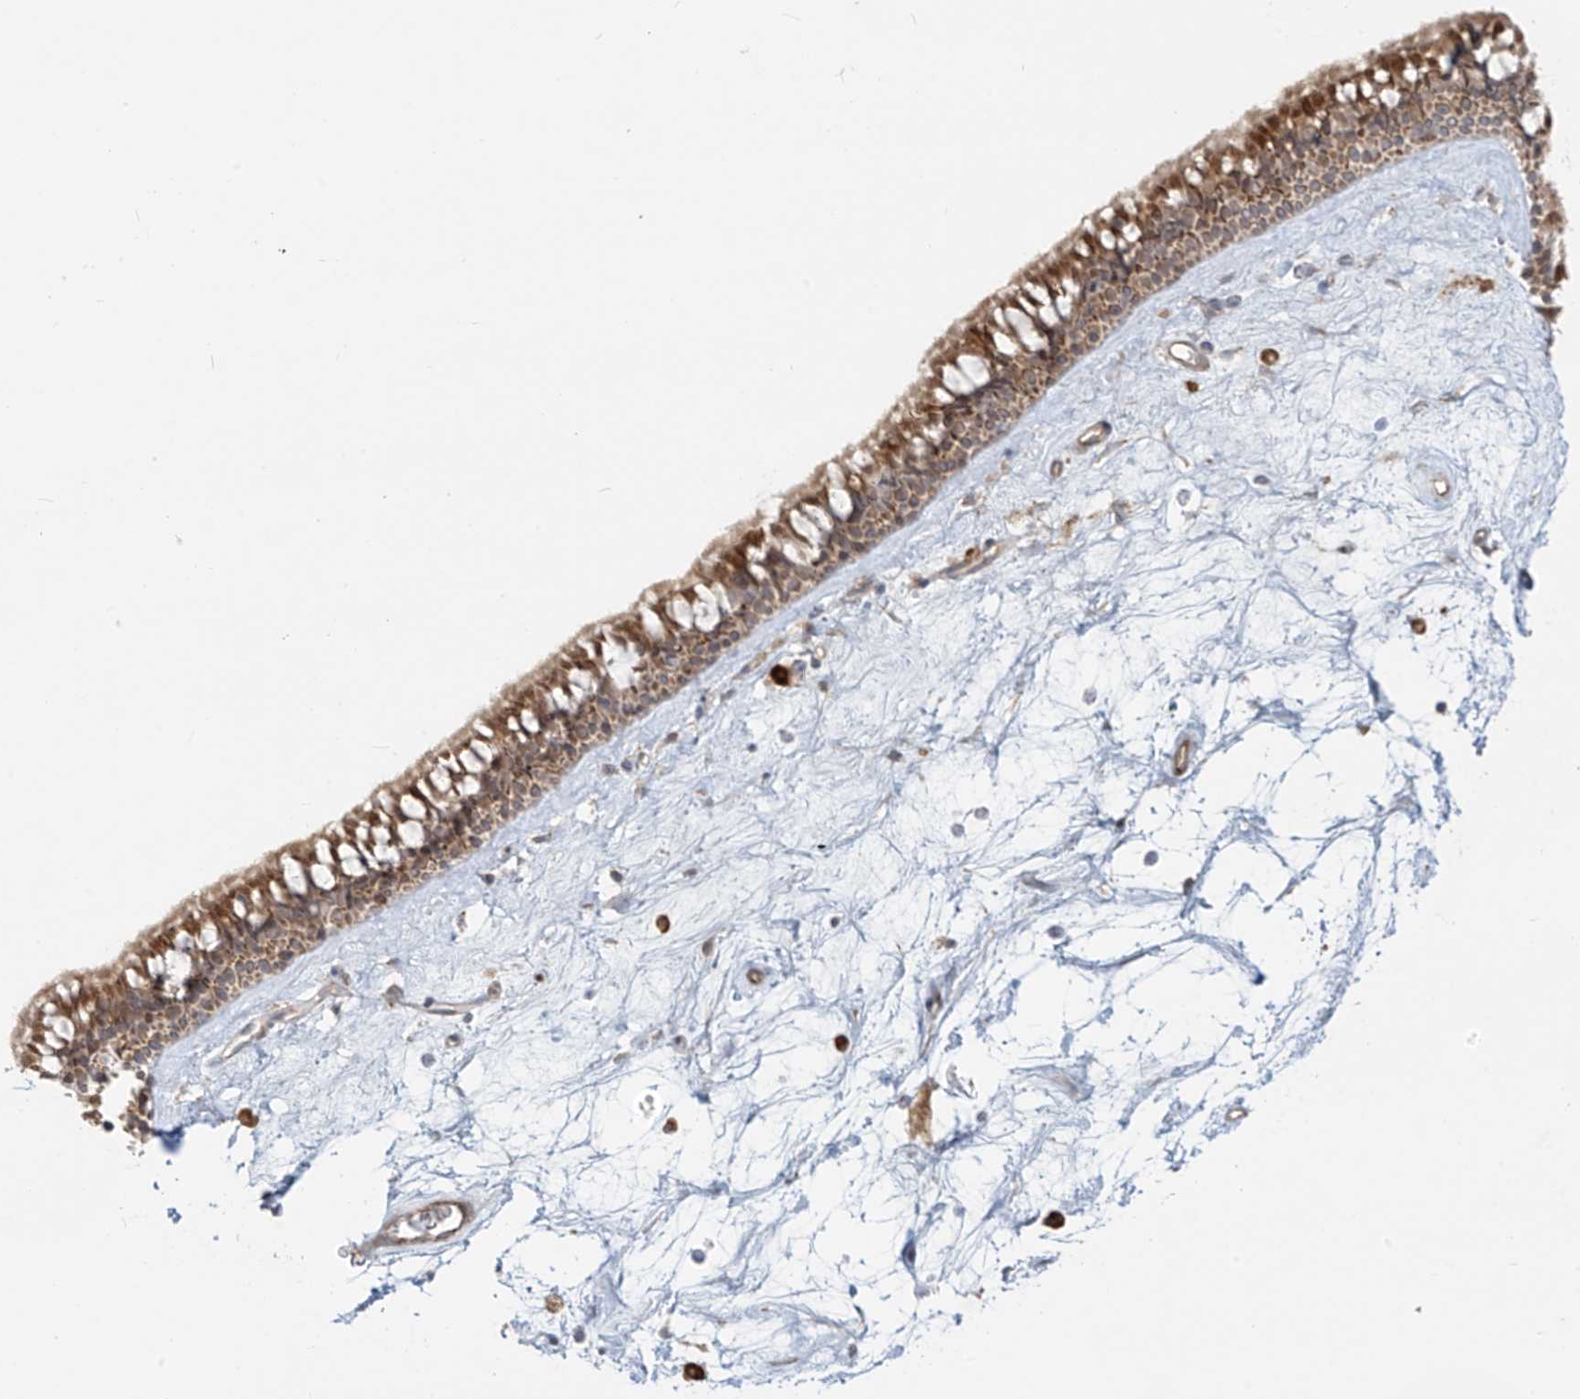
{"staining": {"intensity": "moderate", "quantity": ">75%", "location": "cytoplasmic/membranous"}, "tissue": "nasopharynx", "cell_type": "Respiratory epithelial cells", "image_type": "normal", "snomed": [{"axis": "morphology", "description": "Normal tissue, NOS"}, {"axis": "topography", "description": "Nasopharynx"}], "caption": "Moderate cytoplasmic/membranous expression is present in approximately >75% of respiratory epithelial cells in normal nasopharynx. The staining is performed using DAB (3,3'-diaminobenzidine) brown chromogen to label protein expression. The nuclei are counter-stained blue using hematoxylin.", "gene": "KATNIP", "patient": {"sex": "male", "age": 64}}